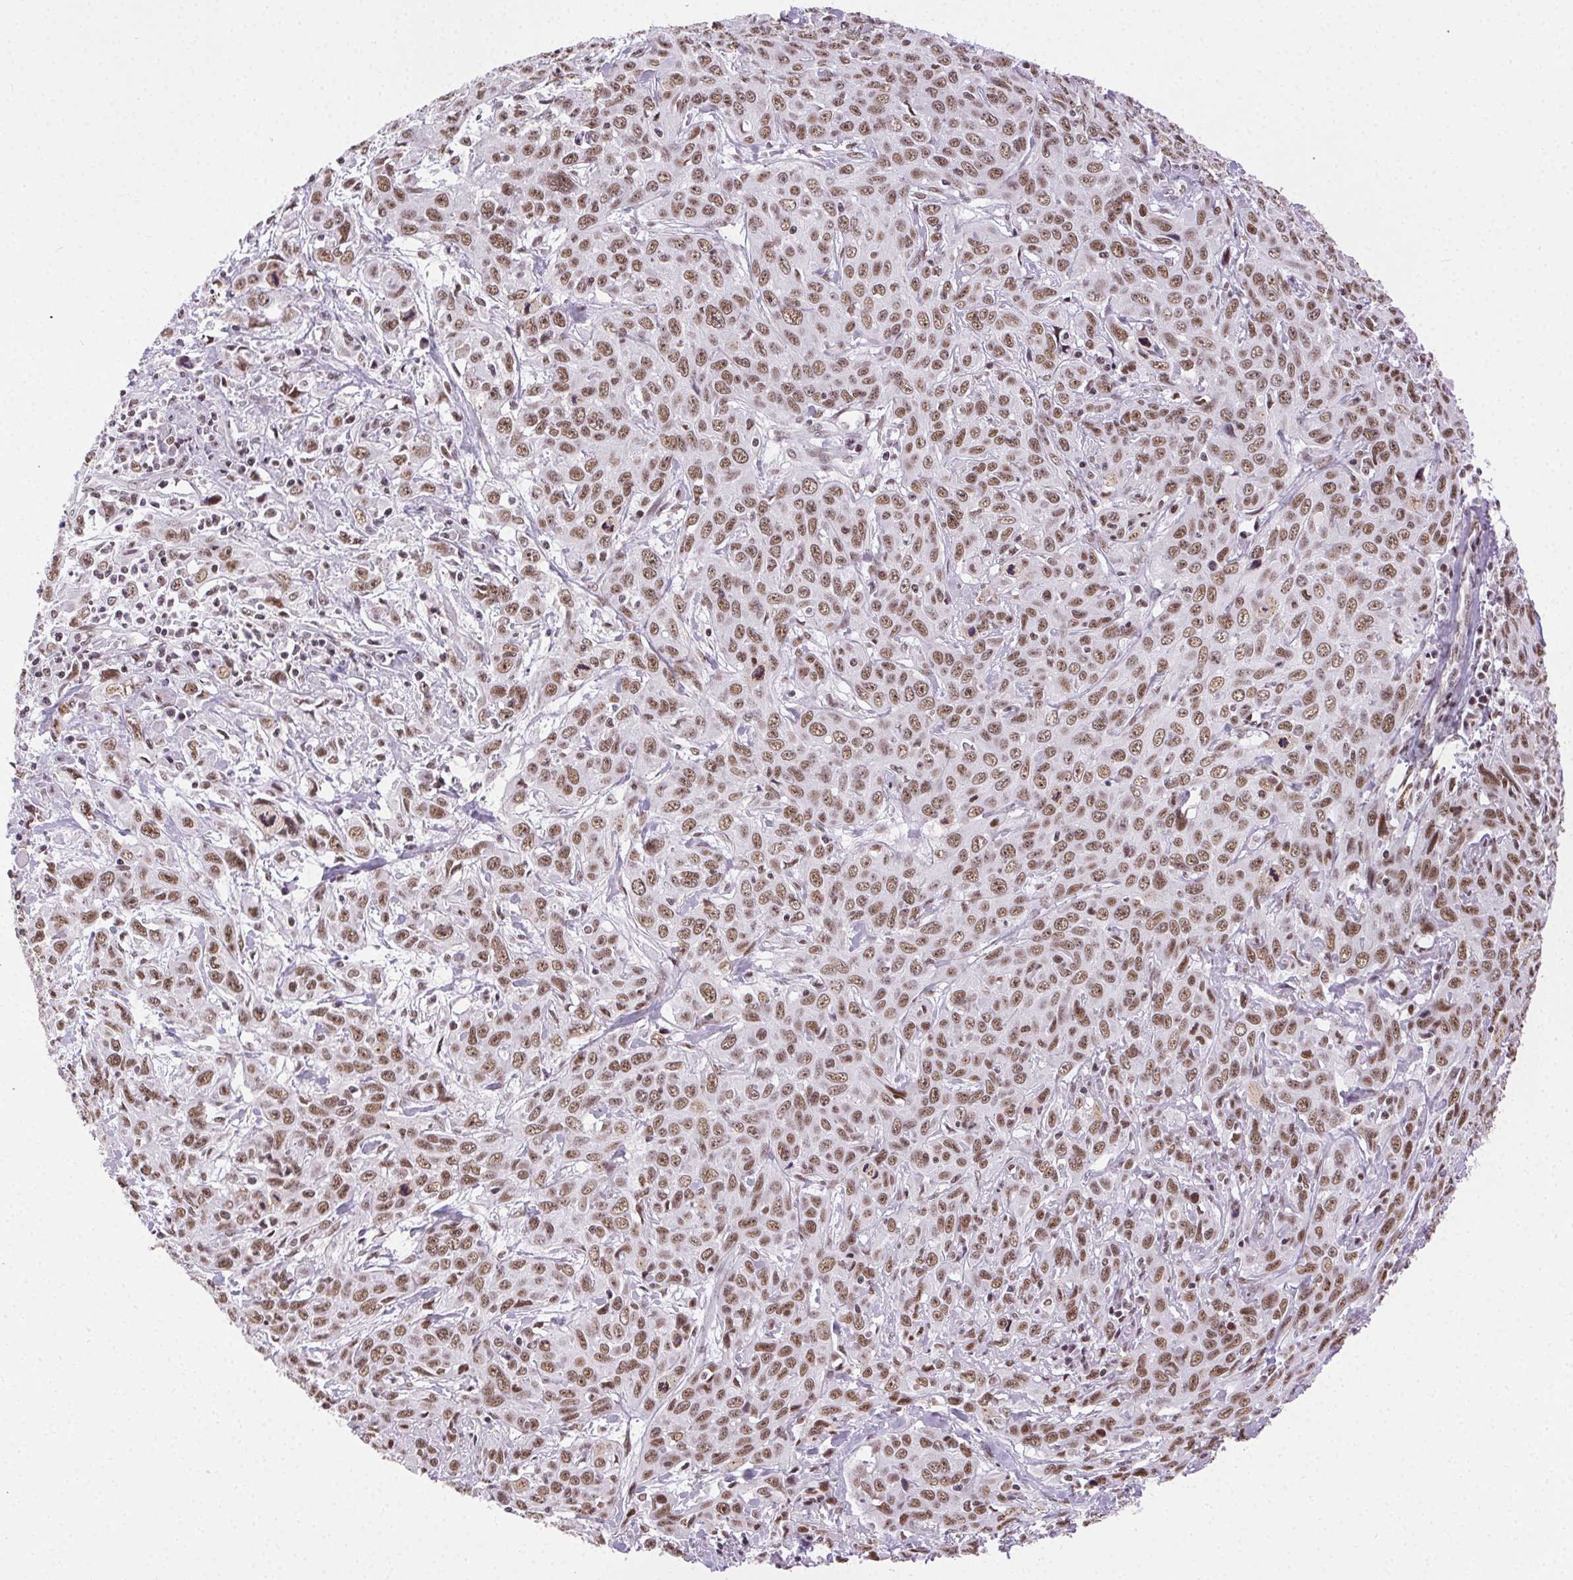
{"staining": {"intensity": "moderate", "quantity": ">75%", "location": "nuclear"}, "tissue": "cervical cancer", "cell_type": "Tumor cells", "image_type": "cancer", "snomed": [{"axis": "morphology", "description": "Squamous cell carcinoma, NOS"}, {"axis": "topography", "description": "Cervix"}], "caption": "IHC of human squamous cell carcinoma (cervical) reveals medium levels of moderate nuclear positivity in approximately >75% of tumor cells.", "gene": "TRA2B", "patient": {"sex": "female", "age": 38}}